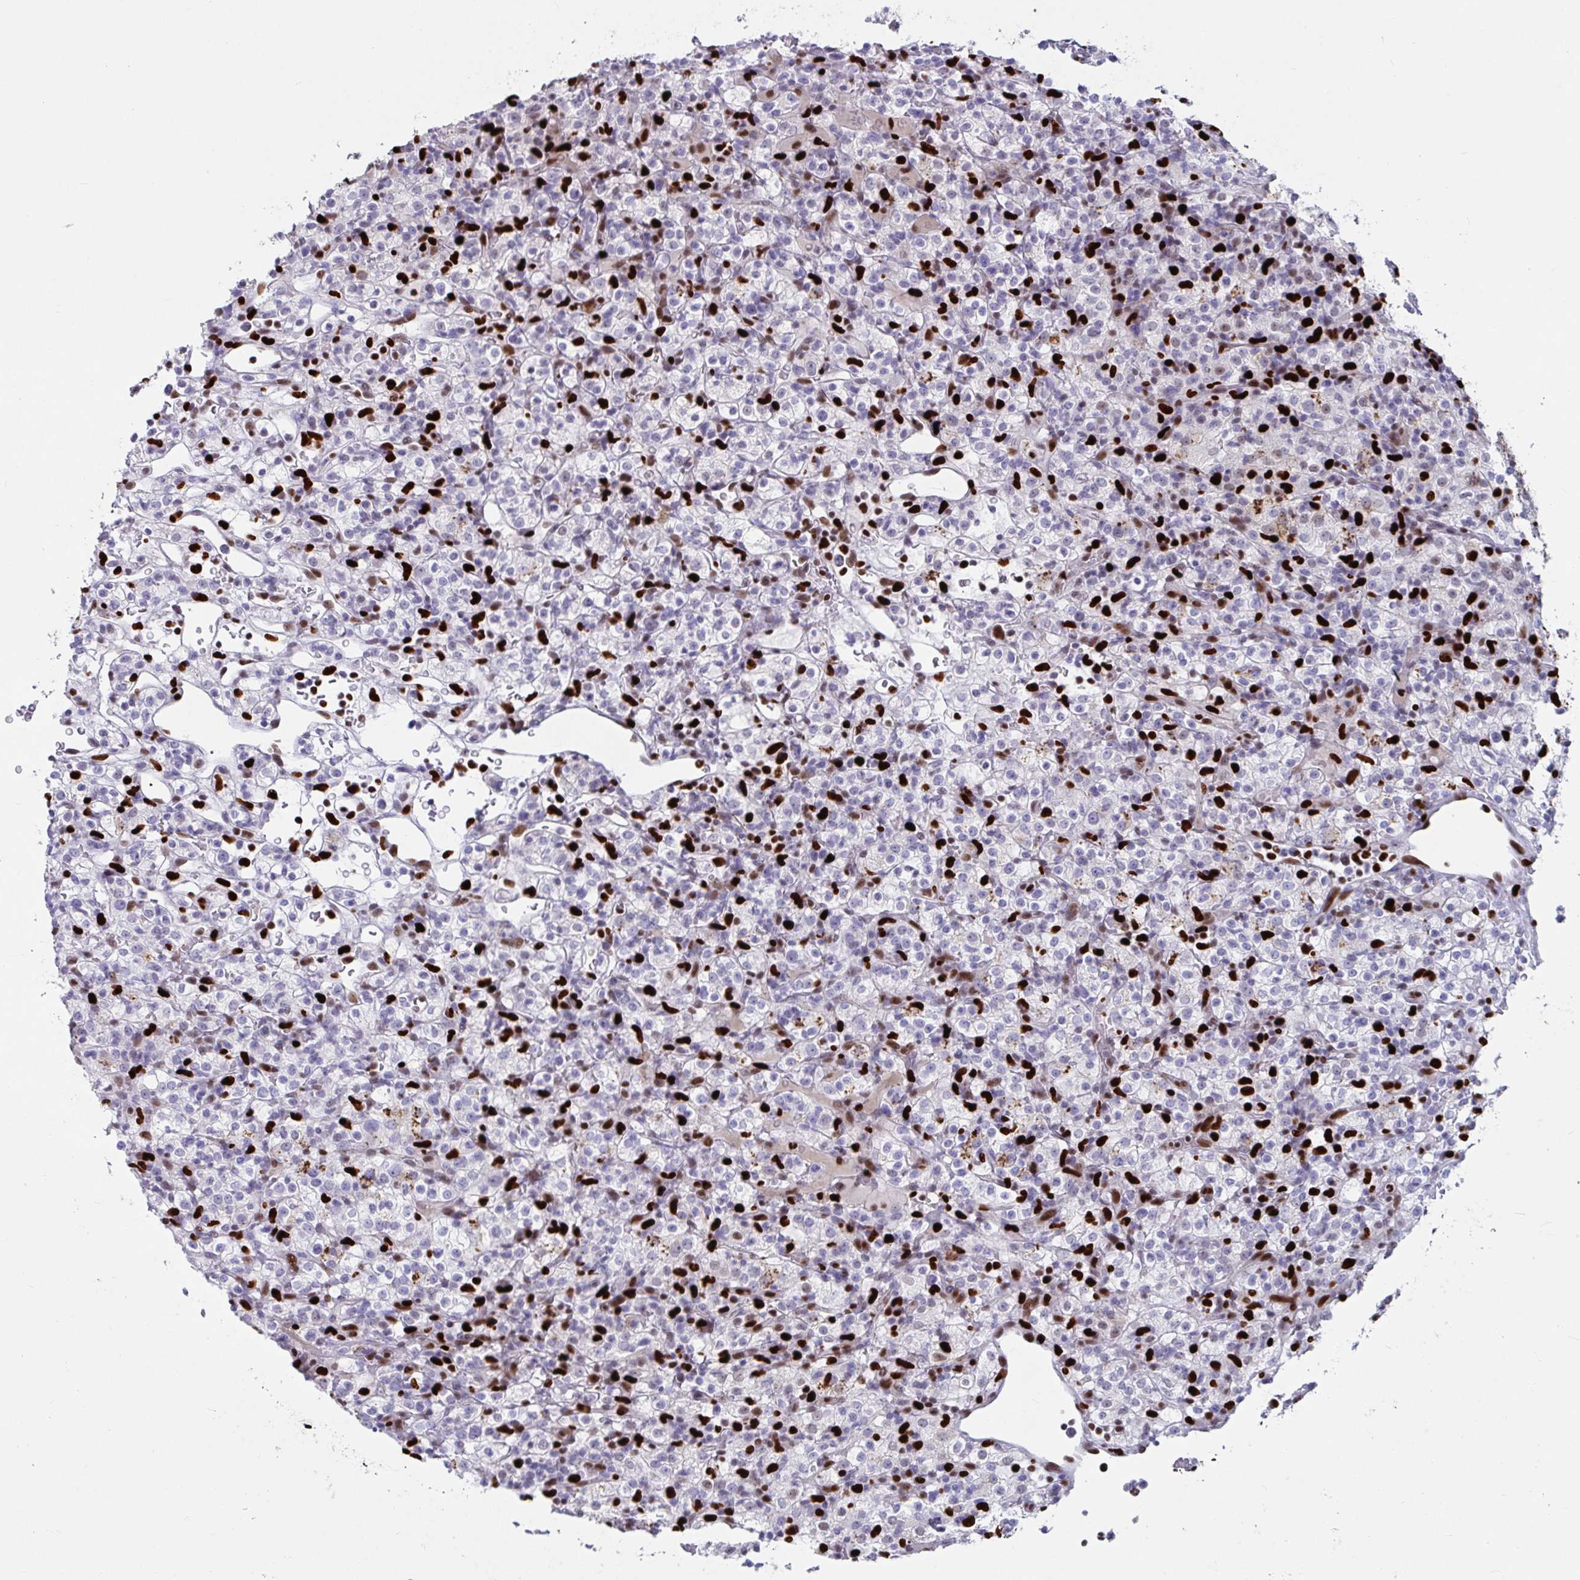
{"staining": {"intensity": "negative", "quantity": "none", "location": "none"}, "tissue": "renal cancer", "cell_type": "Tumor cells", "image_type": "cancer", "snomed": [{"axis": "morphology", "description": "Normal tissue, NOS"}, {"axis": "morphology", "description": "Adenocarcinoma, NOS"}, {"axis": "topography", "description": "Kidney"}], "caption": "Renal cancer (adenocarcinoma) stained for a protein using IHC exhibits no expression tumor cells.", "gene": "ZNF586", "patient": {"sex": "female", "age": 72}}